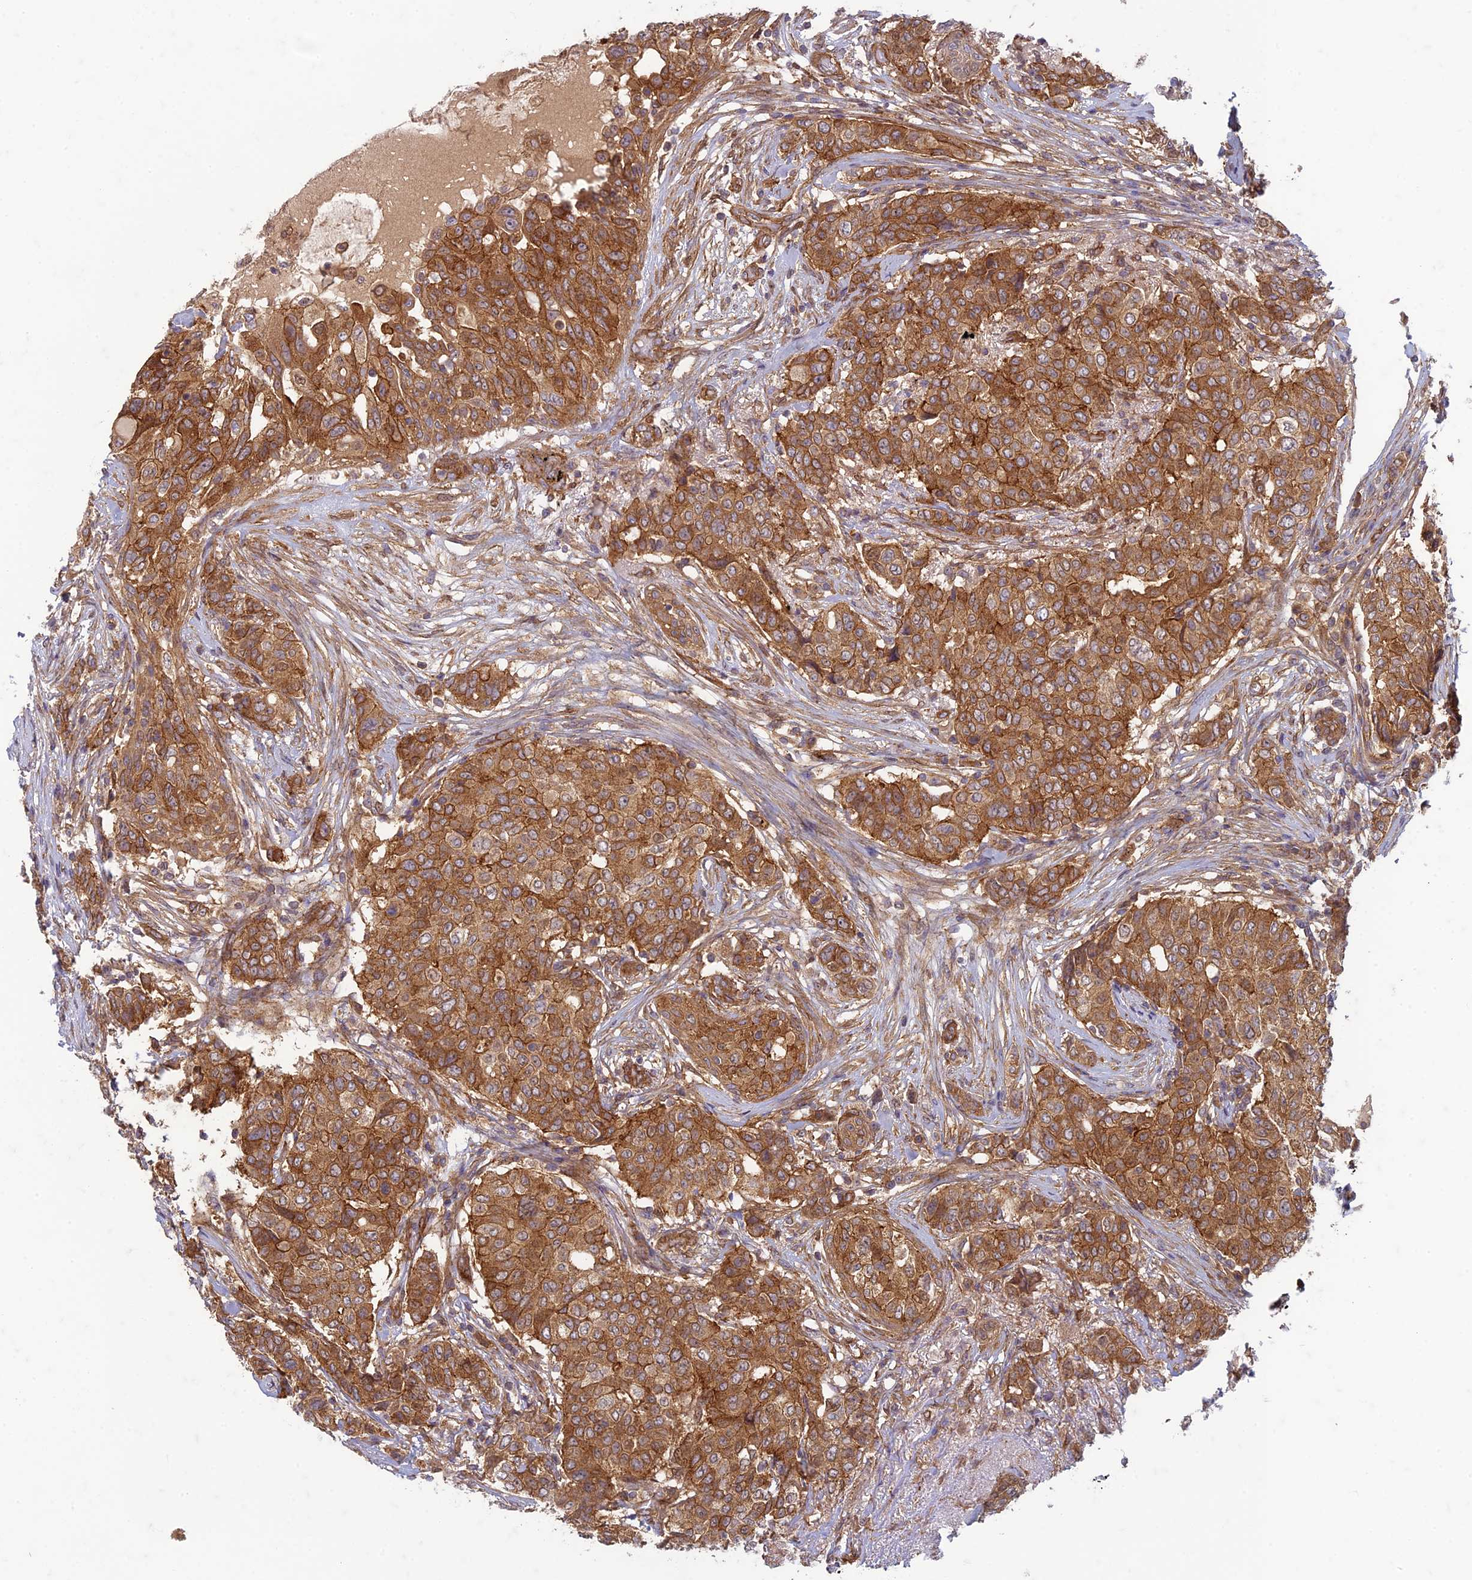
{"staining": {"intensity": "strong", "quantity": ">75%", "location": "cytoplasmic/membranous"}, "tissue": "breast cancer", "cell_type": "Tumor cells", "image_type": "cancer", "snomed": [{"axis": "morphology", "description": "Lobular carcinoma"}, {"axis": "topography", "description": "Breast"}], "caption": "A high amount of strong cytoplasmic/membranous positivity is identified in approximately >75% of tumor cells in breast lobular carcinoma tissue.", "gene": "TCF25", "patient": {"sex": "female", "age": 51}}